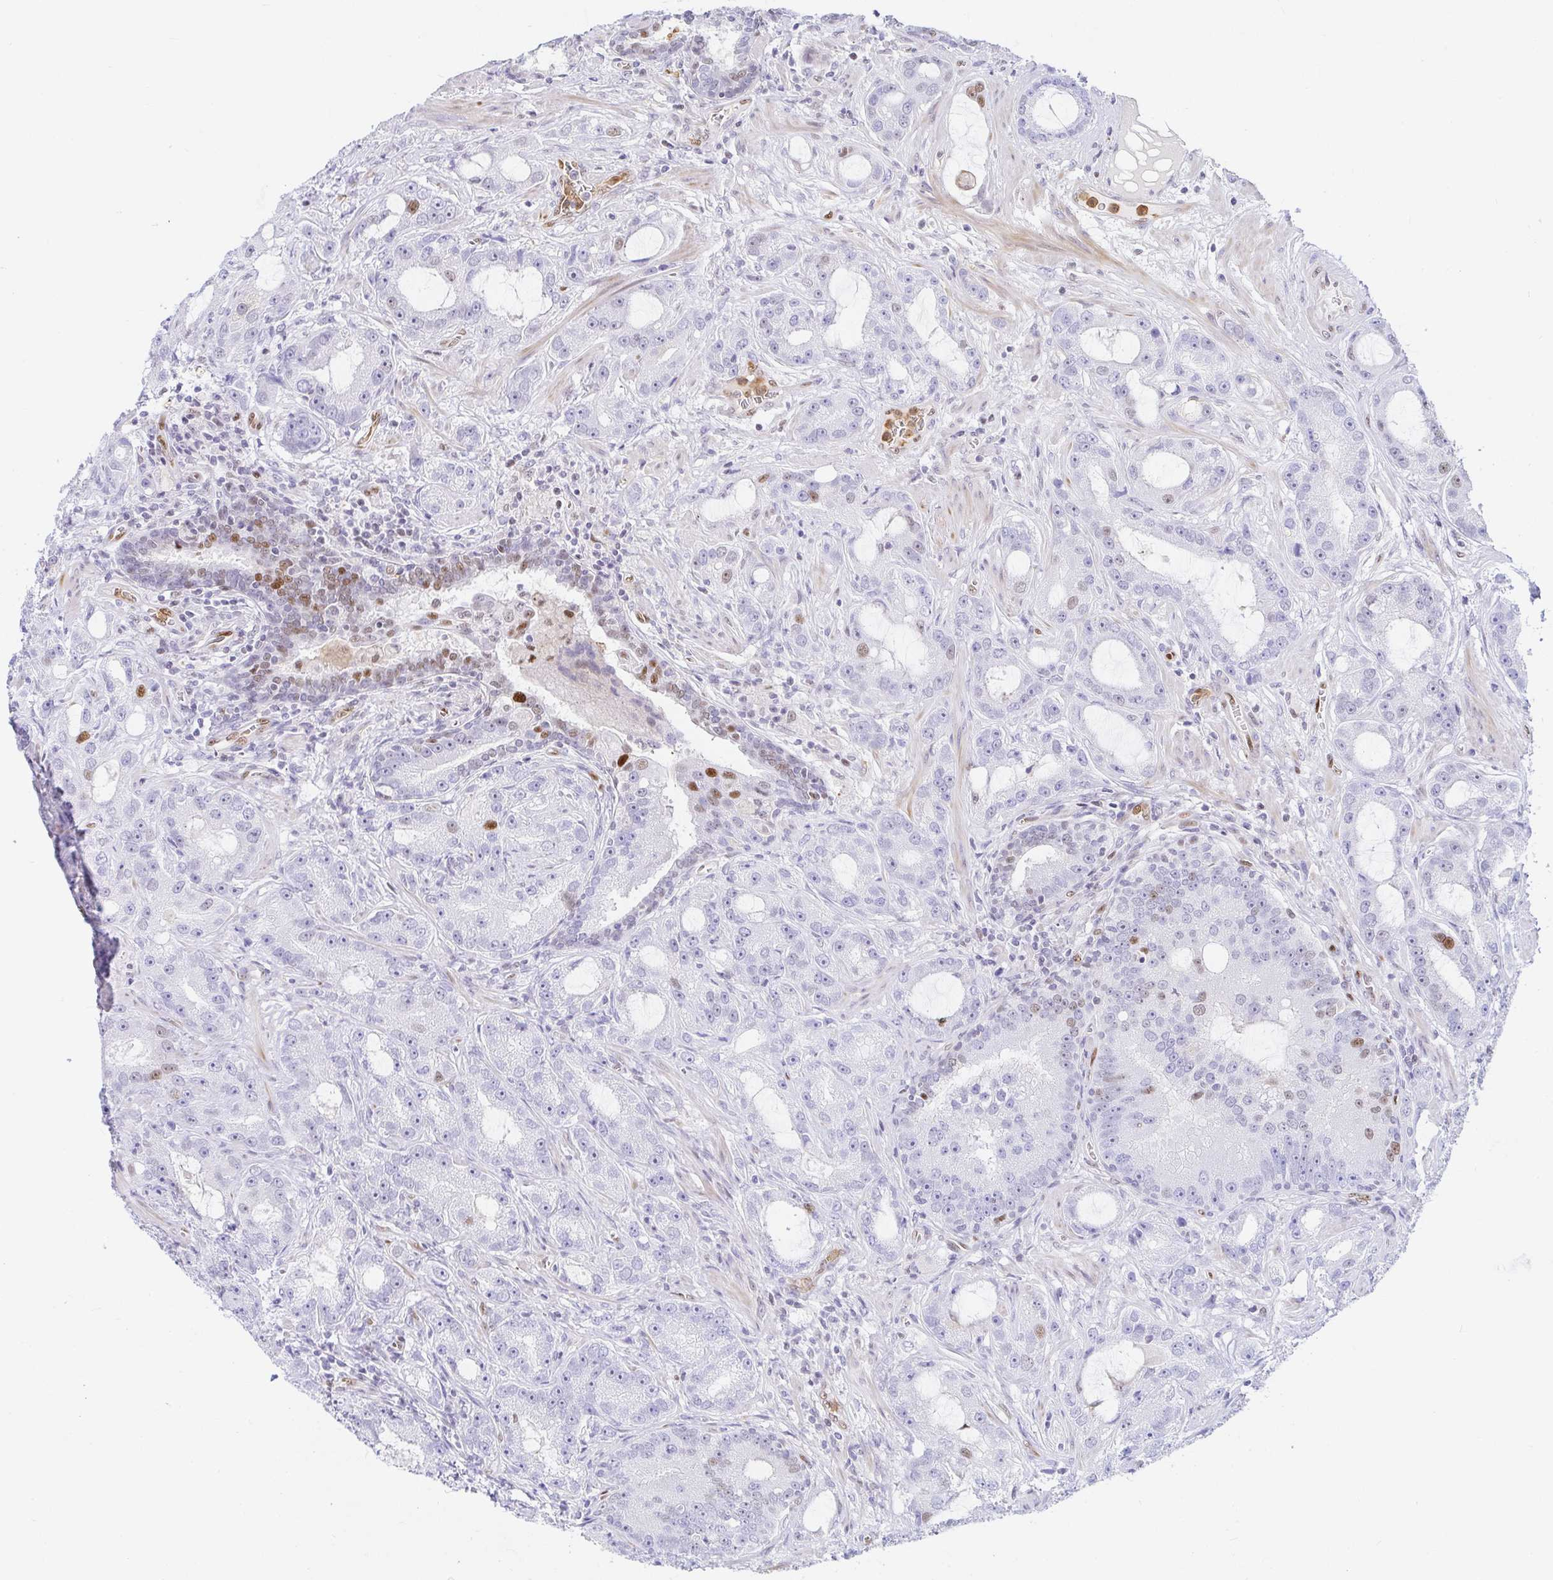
{"staining": {"intensity": "moderate", "quantity": "<25%", "location": "nuclear"}, "tissue": "prostate cancer", "cell_type": "Tumor cells", "image_type": "cancer", "snomed": [{"axis": "morphology", "description": "Adenocarcinoma, High grade"}, {"axis": "topography", "description": "Prostate"}], "caption": "A high-resolution histopathology image shows immunohistochemistry (IHC) staining of prostate cancer, which reveals moderate nuclear expression in about <25% of tumor cells.", "gene": "HINFP", "patient": {"sex": "male", "age": 65}}